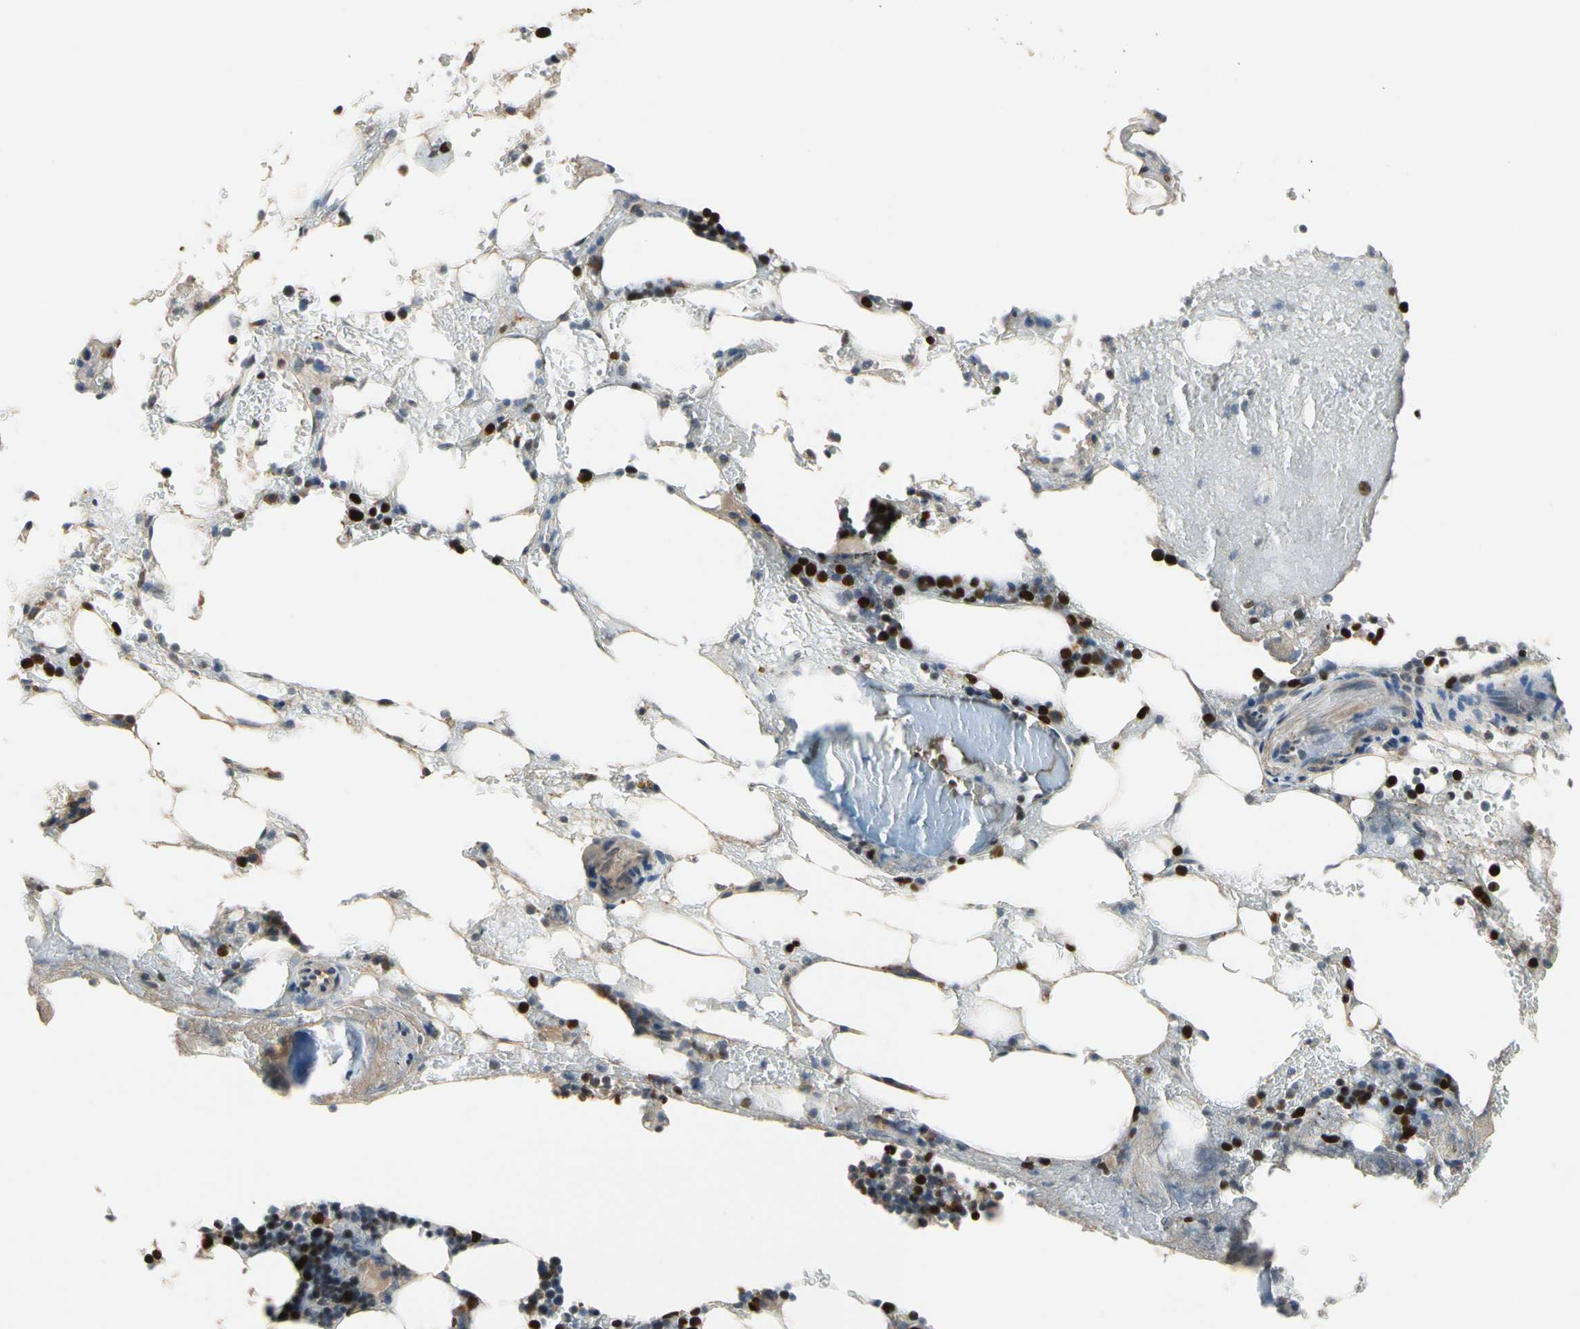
{"staining": {"intensity": "strong", "quantity": "25%-75%", "location": "nuclear"}, "tissue": "bone marrow", "cell_type": "Hematopoietic cells", "image_type": "normal", "snomed": [{"axis": "morphology", "description": "Normal tissue, NOS"}, {"axis": "topography", "description": "Bone marrow"}], "caption": "IHC image of normal human bone marrow stained for a protein (brown), which reveals high levels of strong nuclear staining in approximately 25%-75% of hematopoietic cells.", "gene": "ZKSCAN3", "patient": {"sex": "female", "age": 73}}